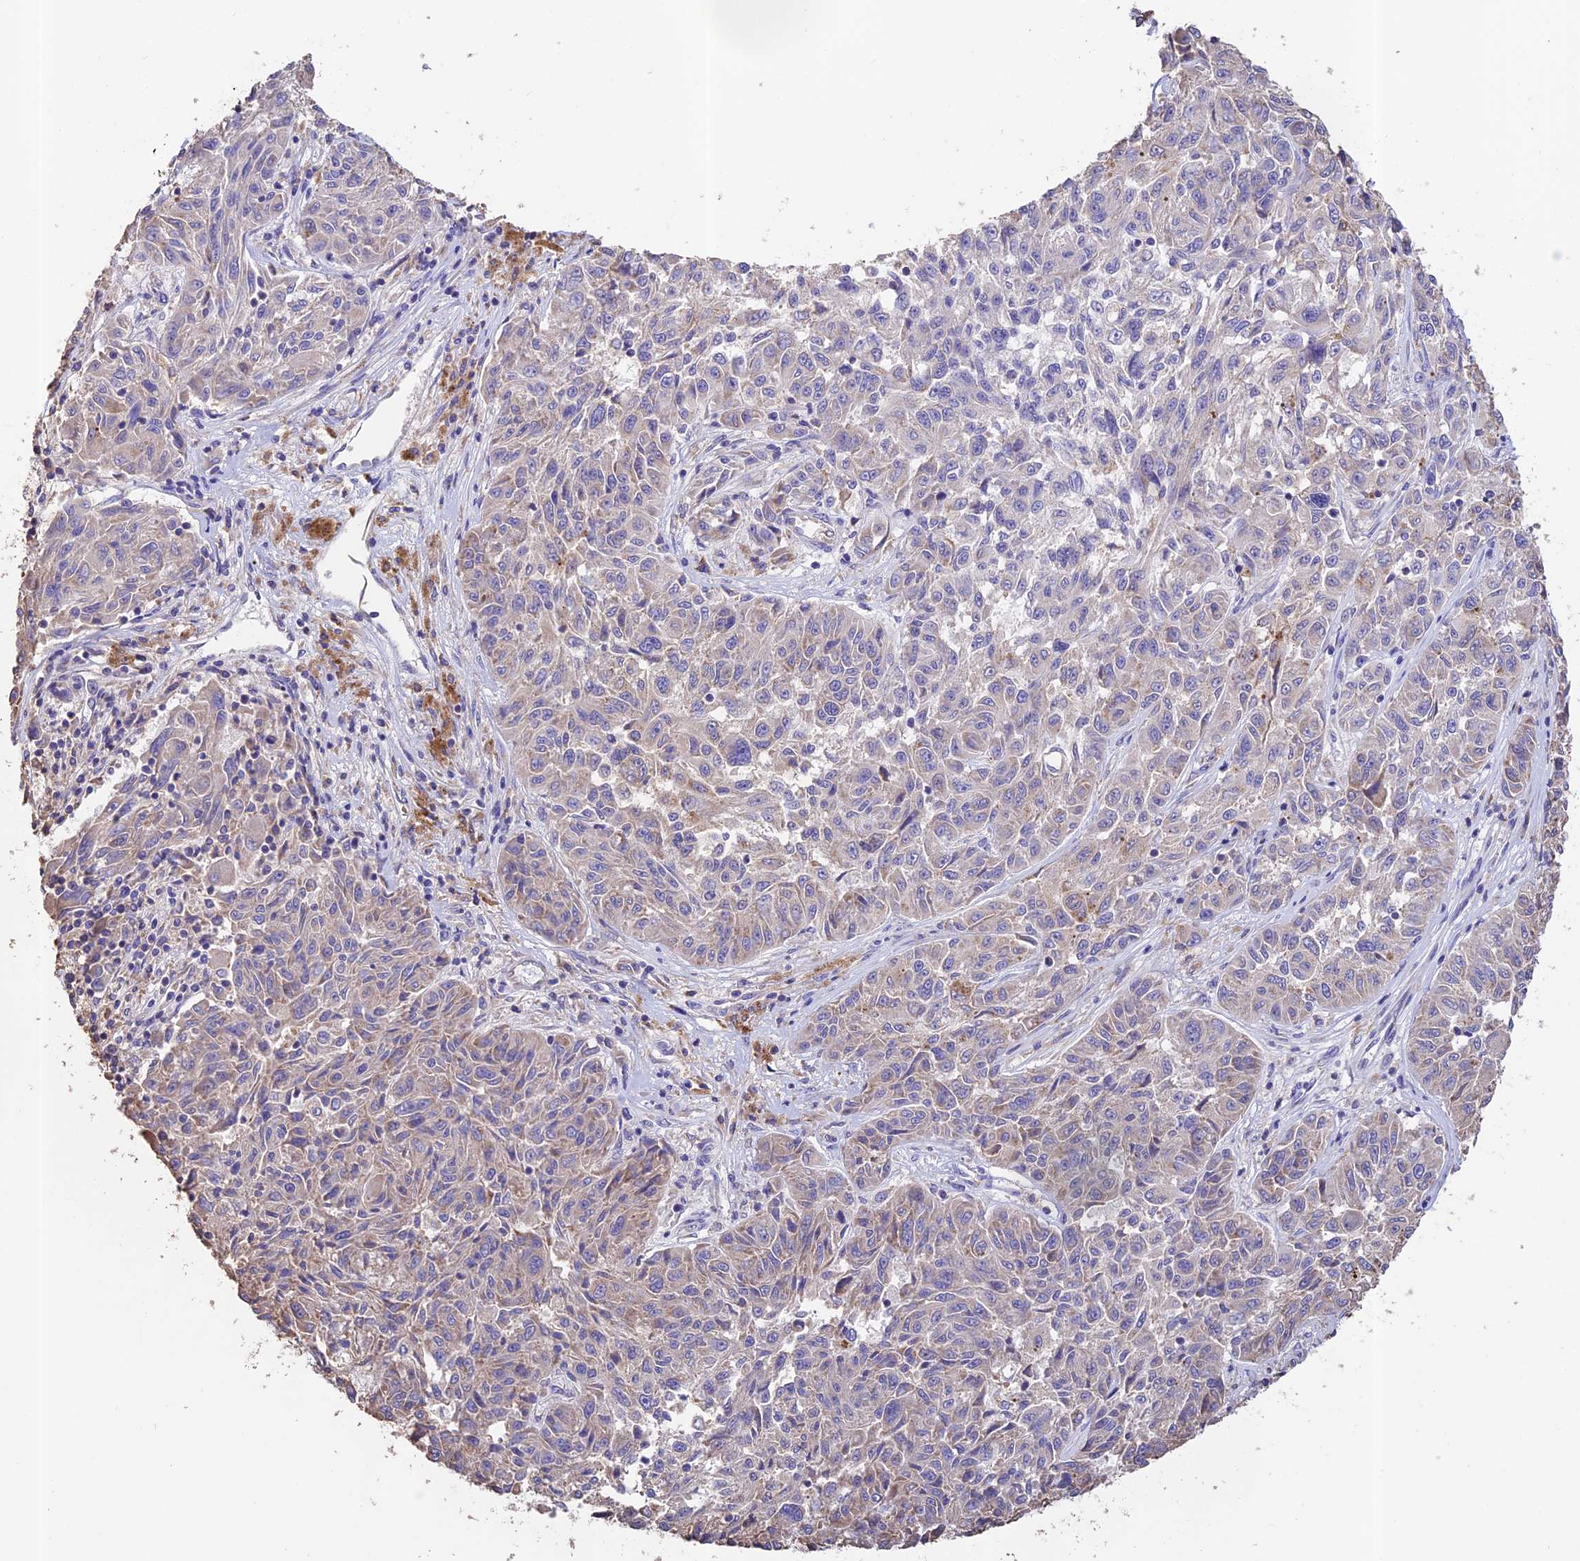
{"staining": {"intensity": "negative", "quantity": "none", "location": "none"}, "tissue": "melanoma", "cell_type": "Tumor cells", "image_type": "cancer", "snomed": [{"axis": "morphology", "description": "Malignant melanoma, NOS"}, {"axis": "topography", "description": "Skin"}], "caption": "Immunohistochemistry photomicrograph of melanoma stained for a protein (brown), which reveals no expression in tumor cells. The staining is performed using DAB brown chromogen with nuclei counter-stained in using hematoxylin.", "gene": "EMC3", "patient": {"sex": "male", "age": 53}}